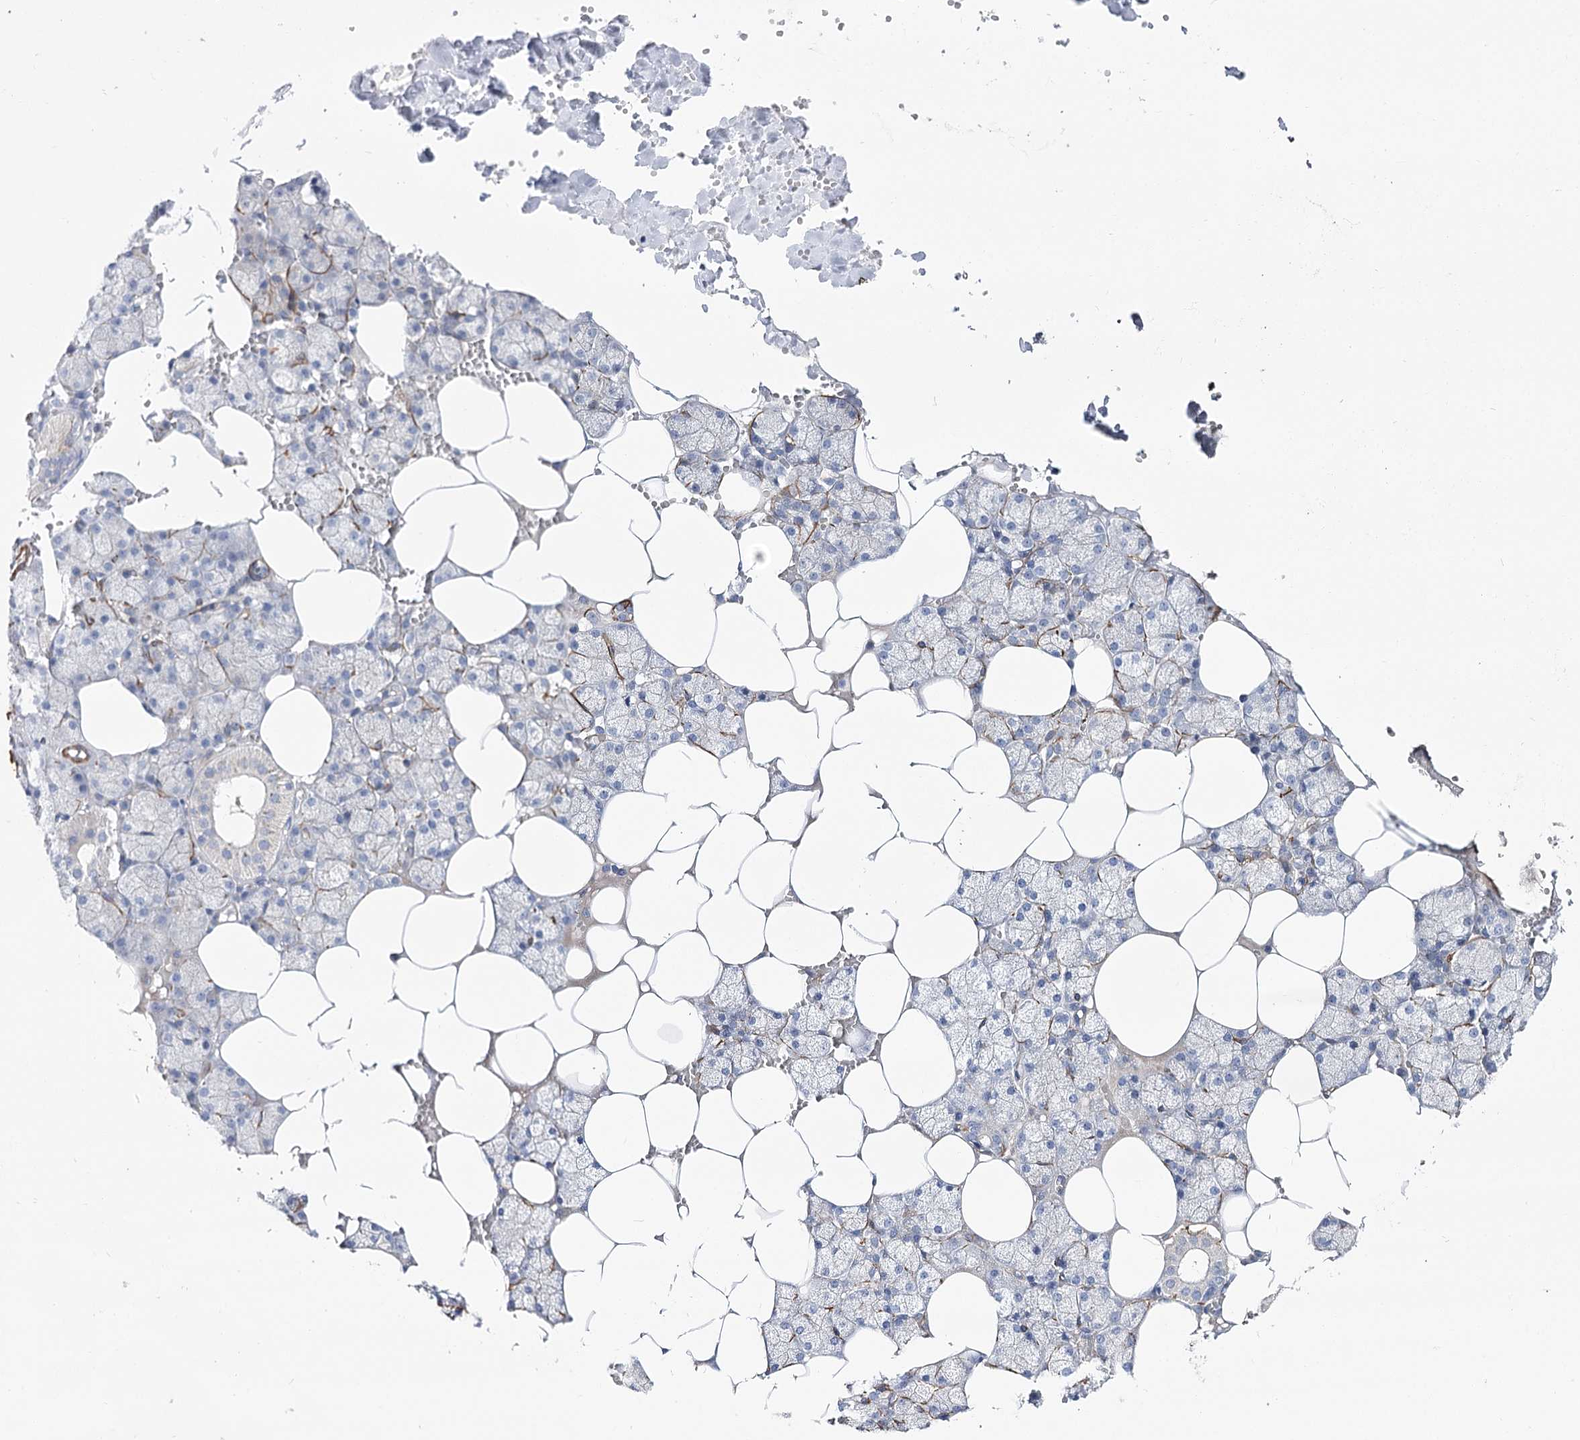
{"staining": {"intensity": "strong", "quantity": "<25%", "location": "cytoplasmic/membranous"}, "tissue": "salivary gland", "cell_type": "Glandular cells", "image_type": "normal", "snomed": [{"axis": "morphology", "description": "Normal tissue, NOS"}, {"axis": "topography", "description": "Salivary gland"}], "caption": "The photomicrograph displays staining of benign salivary gland, revealing strong cytoplasmic/membranous protein expression (brown color) within glandular cells.", "gene": "WASHC3", "patient": {"sex": "male", "age": 62}}